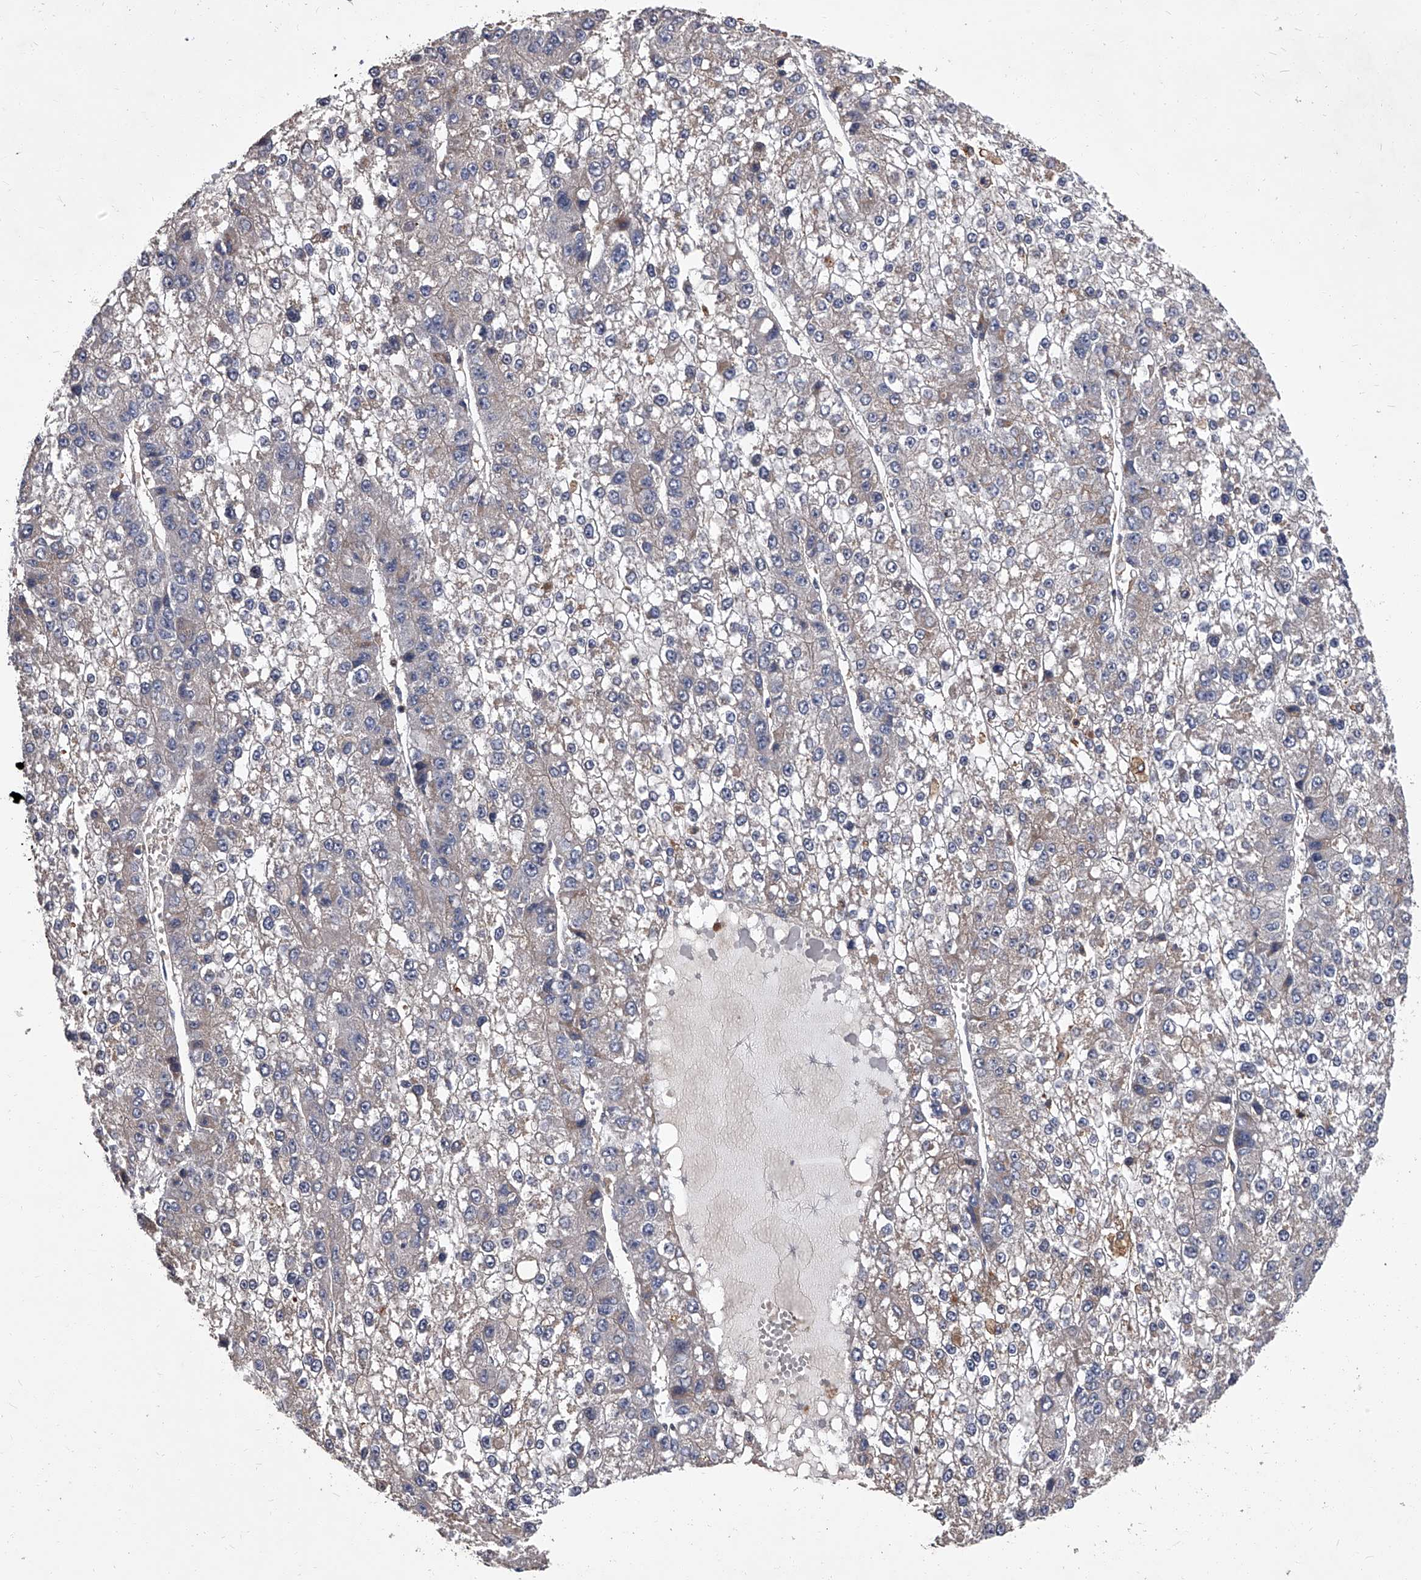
{"staining": {"intensity": "negative", "quantity": "none", "location": "none"}, "tissue": "liver cancer", "cell_type": "Tumor cells", "image_type": "cancer", "snomed": [{"axis": "morphology", "description": "Carcinoma, Hepatocellular, NOS"}, {"axis": "topography", "description": "Liver"}], "caption": "The image shows no significant expression in tumor cells of liver cancer (hepatocellular carcinoma).", "gene": "STK36", "patient": {"sex": "female", "age": 73}}